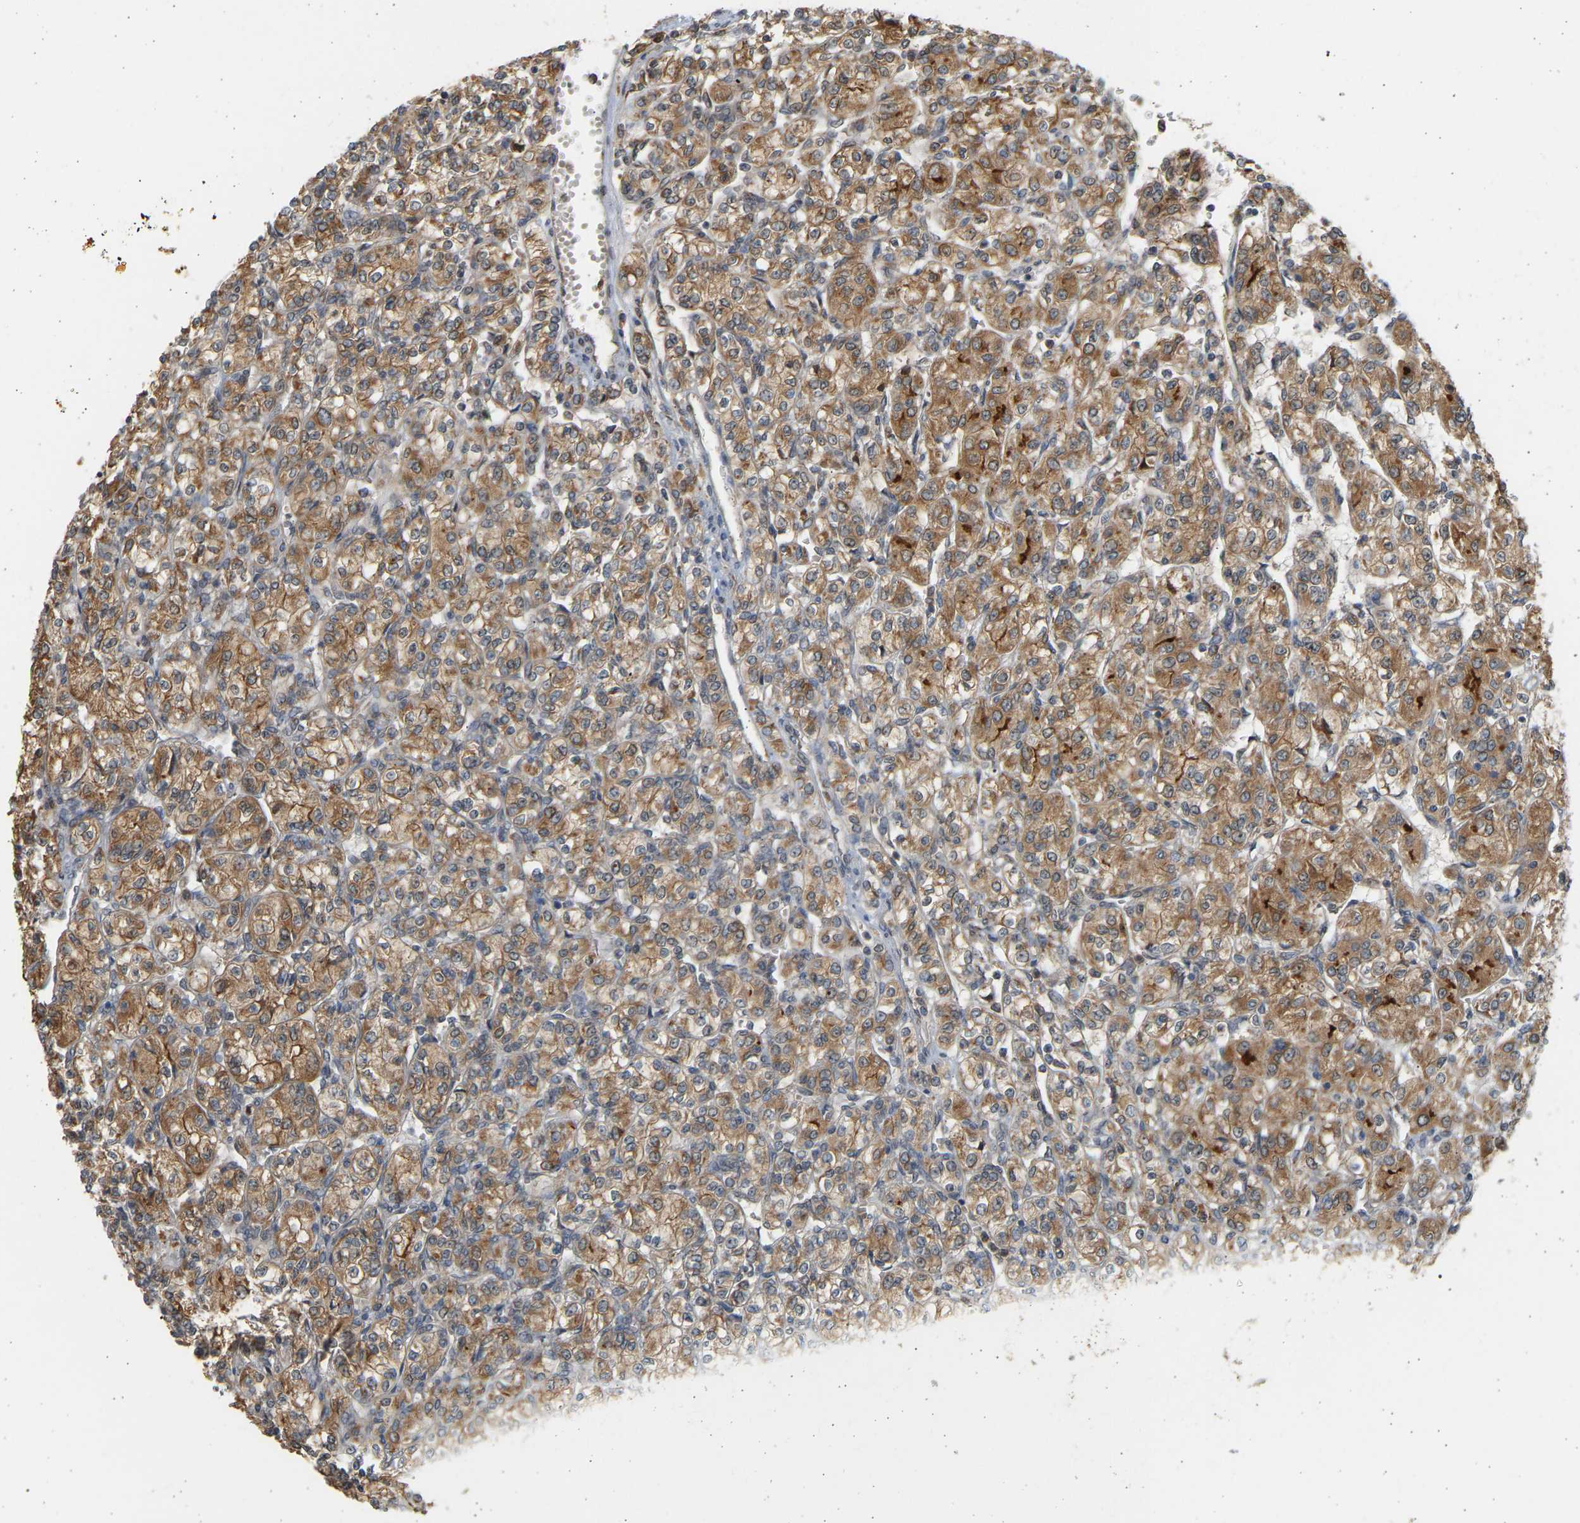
{"staining": {"intensity": "moderate", "quantity": ">75%", "location": "cytoplasmic/membranous"}, "tissue": "renal cancer", "cell_type": "Tumor cells", "image_type": "cancer", "snomed": [{"axis": "morphology", "description": "Adenocarcinoma, NOS"}, {"axis": "topography", "description": "Kidney"}], "caption": "A brown stain shows moderate cytoplasmic/membranous staining of a protein in adenocarcinoma (renal) tumor cells.", "gene": "B4GALT6", "patient": {"sex": "male", "age": 77}}